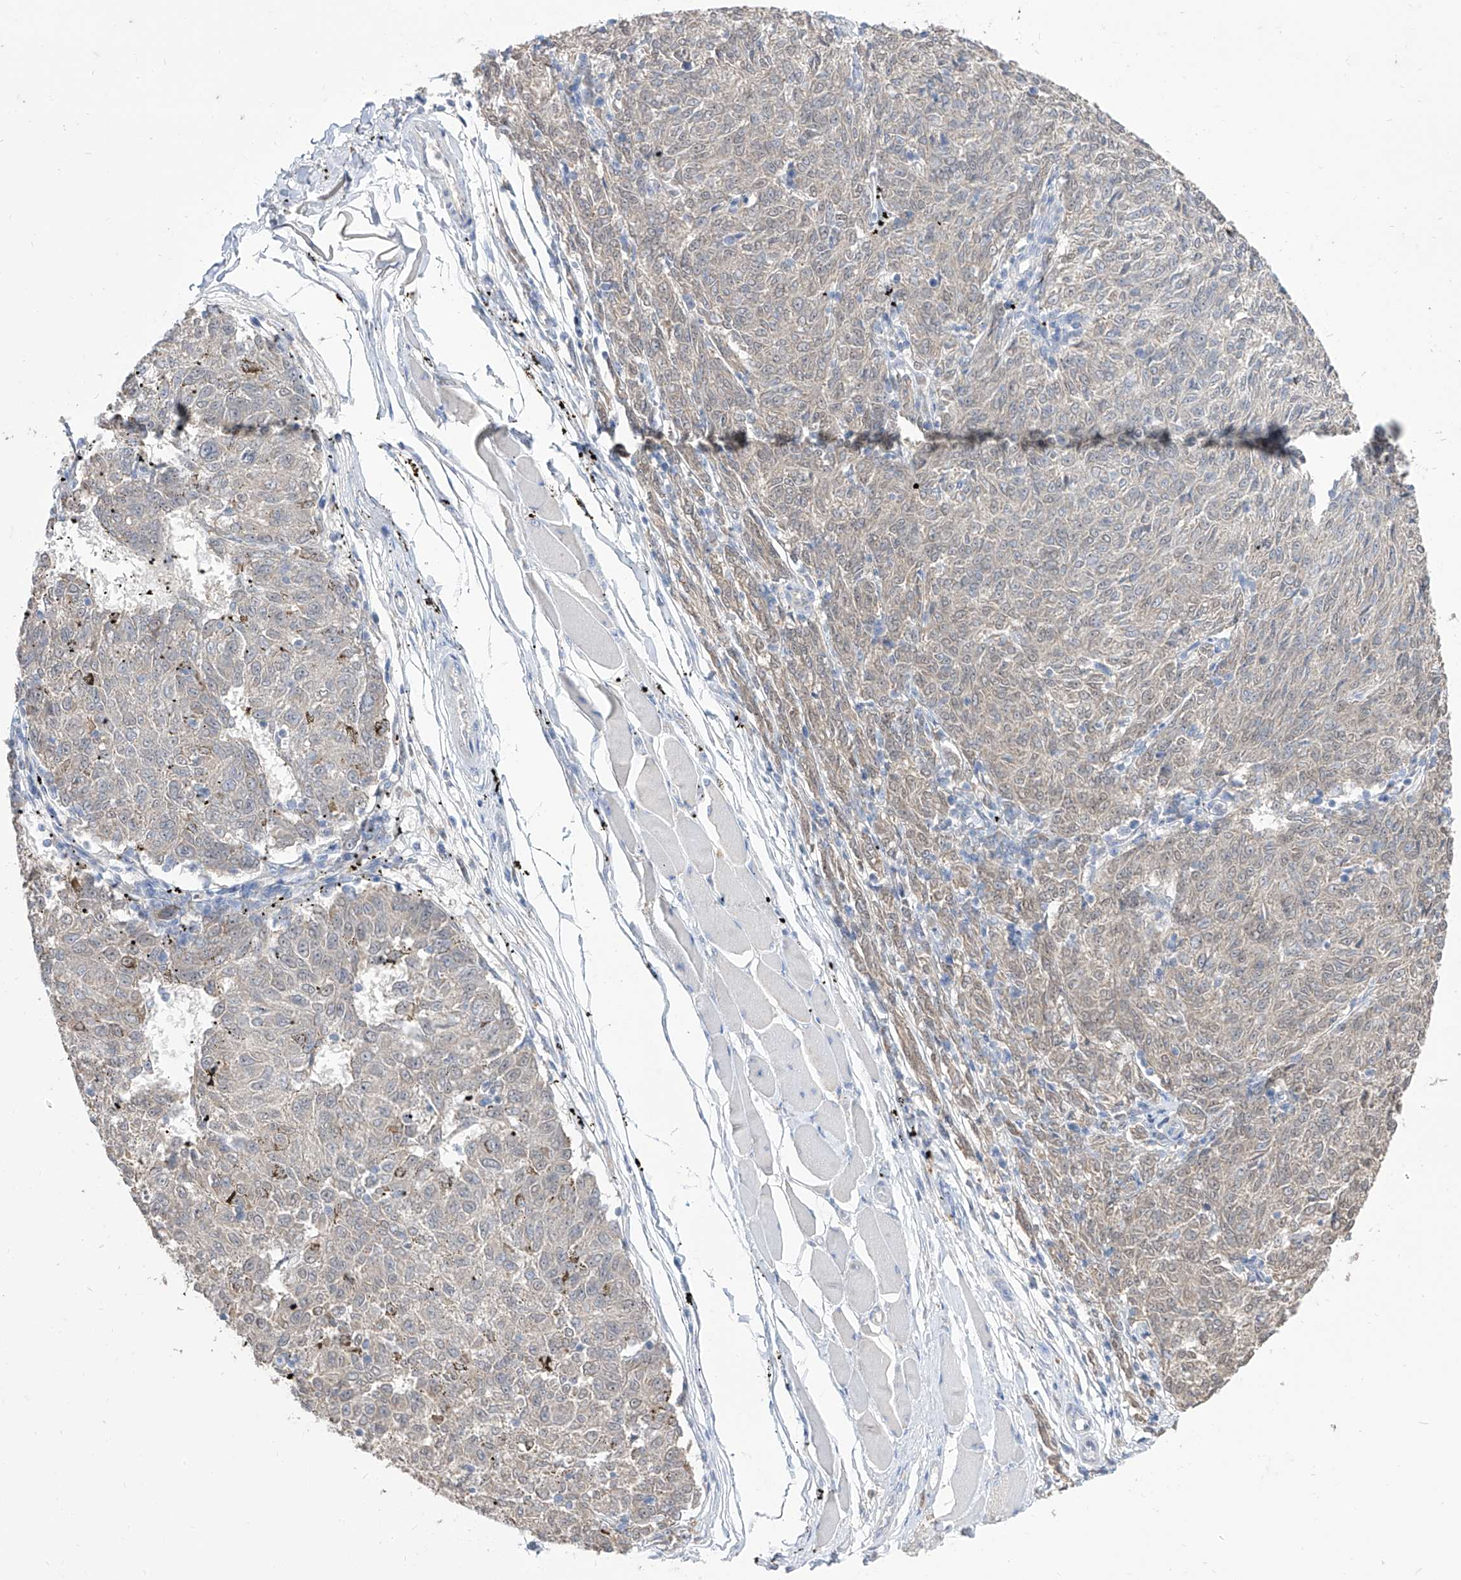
{"staining": {"intensity": "negative", "quantity": "none", "location": "none"}, "tissue": "melanoma", "cell_type": "Tumor cells", "image_type": "cancer", "snomed": [{"axis": "morphology", "description": "Malignant melanoma, NOS"}, {"axis": "topography", "description": "Skin"}], "caption": "Immunohistochemistry (IHC) of melanoma exhibits no expression in tumor cells. (DAB (3,3'-diaminobenzidine) immunohistochemistry (IHC) visualized using brightfield microscopy, high magnification).", "gene": "BROX", "patient": {"sex": "female", "age": 72}}